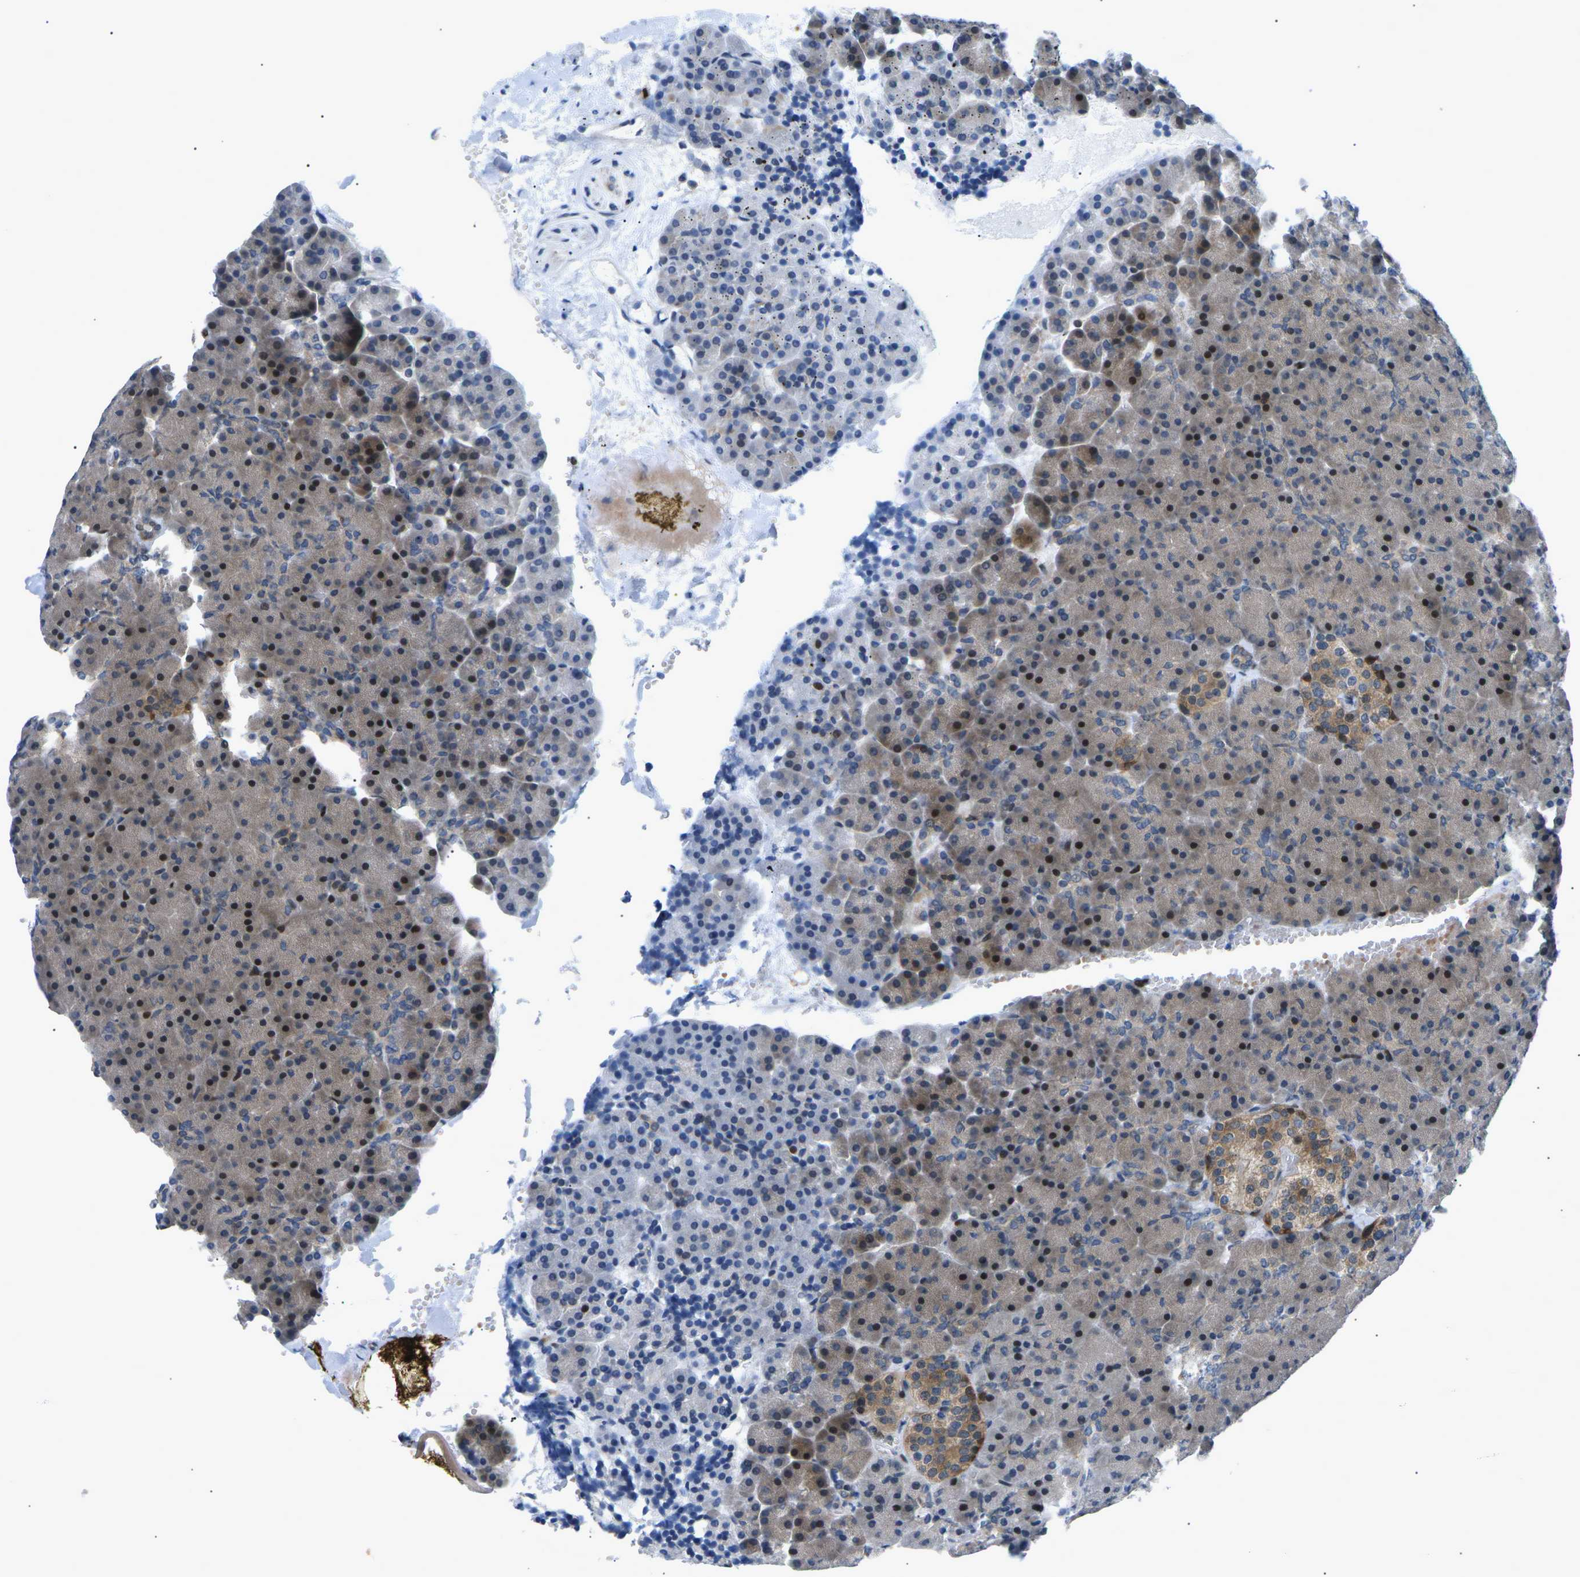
{"staining": {"intensity": "strong", "quantity": "25%-75%", "location": "cytoplasmic/membranous,nuclear"}, "tissue": "pancreas", "cell_type": "Exocrine glandular cells", "image_type": "normal", "snomed": [{"axis": "morphology", "description": "Normal tissue, NOS"}, {"axis": "topography", "description": "Pancreas"}], "caption": "Immunohistochemical staining of unremarkable pancreas exhibits high levels of strong cytoplasmic/membranous,nuclear positivity in approximately 25%-75% of exocrine glandular cells. Ihc stains the protein in brown and the nuclei are stained blue.", "gene": "RPS6KA3", "patient": {"sex": "female", "age": 35}}